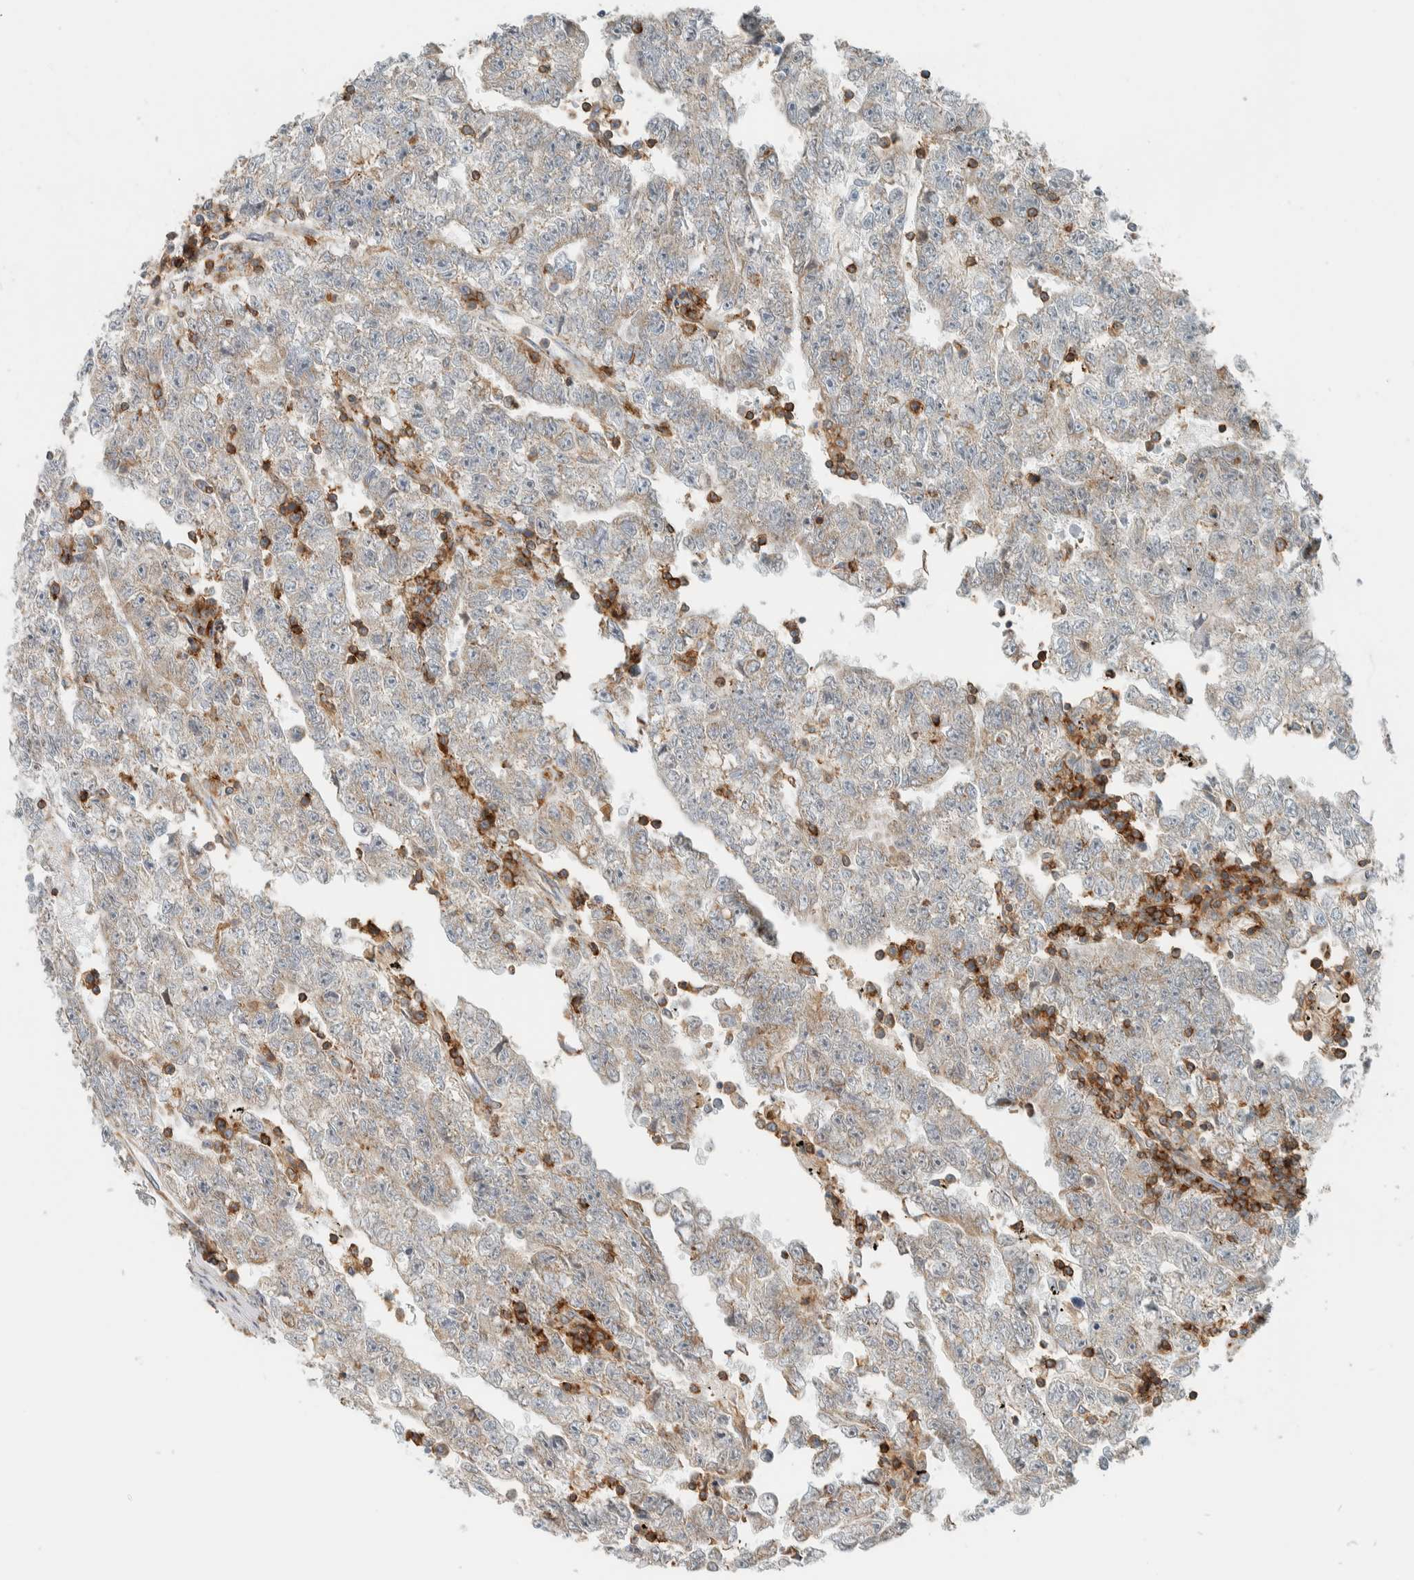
{"staining": {"intensity": "negative", "quantity": "none", "location": "none"}, "tissue": "testis cancer", "cell_type": "Tumor cells", "image_type": "cancer", "snomed": [{"axis": "morphology", "description": "Carcinoma, Embryonal, NOS"}, {"axis": "topography", "description": "Testis"}], "caption": "DAB (3,3'-diaminobenzidine) immunohistochemical staining of testis embryonal carcinoma exhibits no significant expression in tumor cells. (Immunohistochemistry, brightfield microscopy, high magnification).", "gene": "CCDC57", "patient": {"sex": "male", "age": 25}}